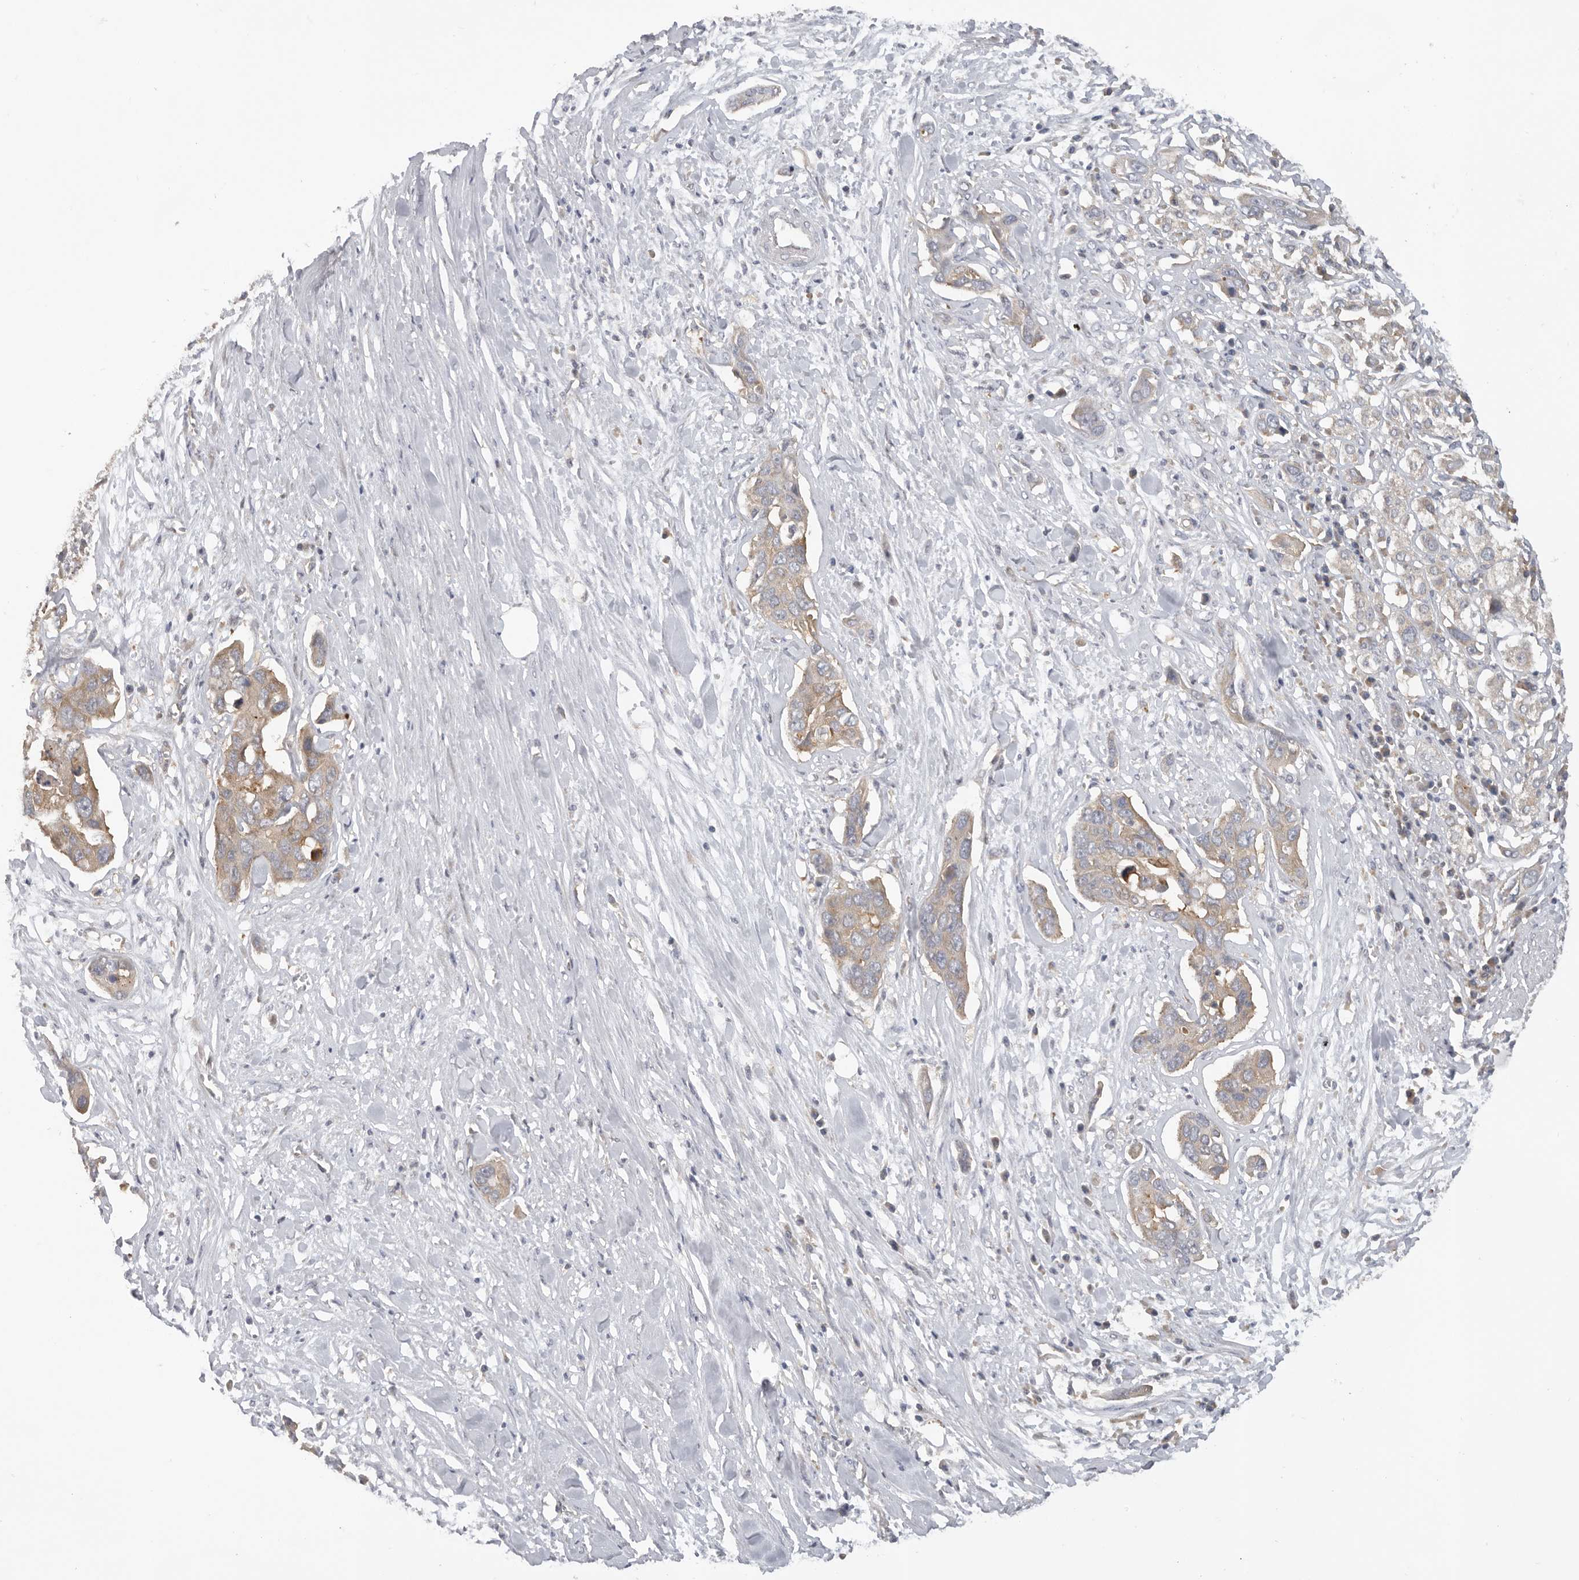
{"staining": {"intensity": "moderate", "quantity": ">75%", "location": "cytoplasmic/membranous"}, "tissue": "pancreatic cancer", "cell_type": "Tumor cells", "image_type": "cancer", "snomed": [{"axis": "morphology", "description": "Adenocarcinoma, NOS"}, {"axis": "topography", "description": "Pancreas"}], "caption": "Pancreatic cancer was stained to show a protein in brown. There is medium levels of moderate cytoplasmic/membranous expression in approximately >75% of tumor cells. Using DAB (3,3'-diaminobenzidine) (brown) and hematoxylin (blue) stains, captured at high magnification using brightfield microscopy.", "gene": "PPP1R42", "patient": {"sex": "female", "age": 60}}